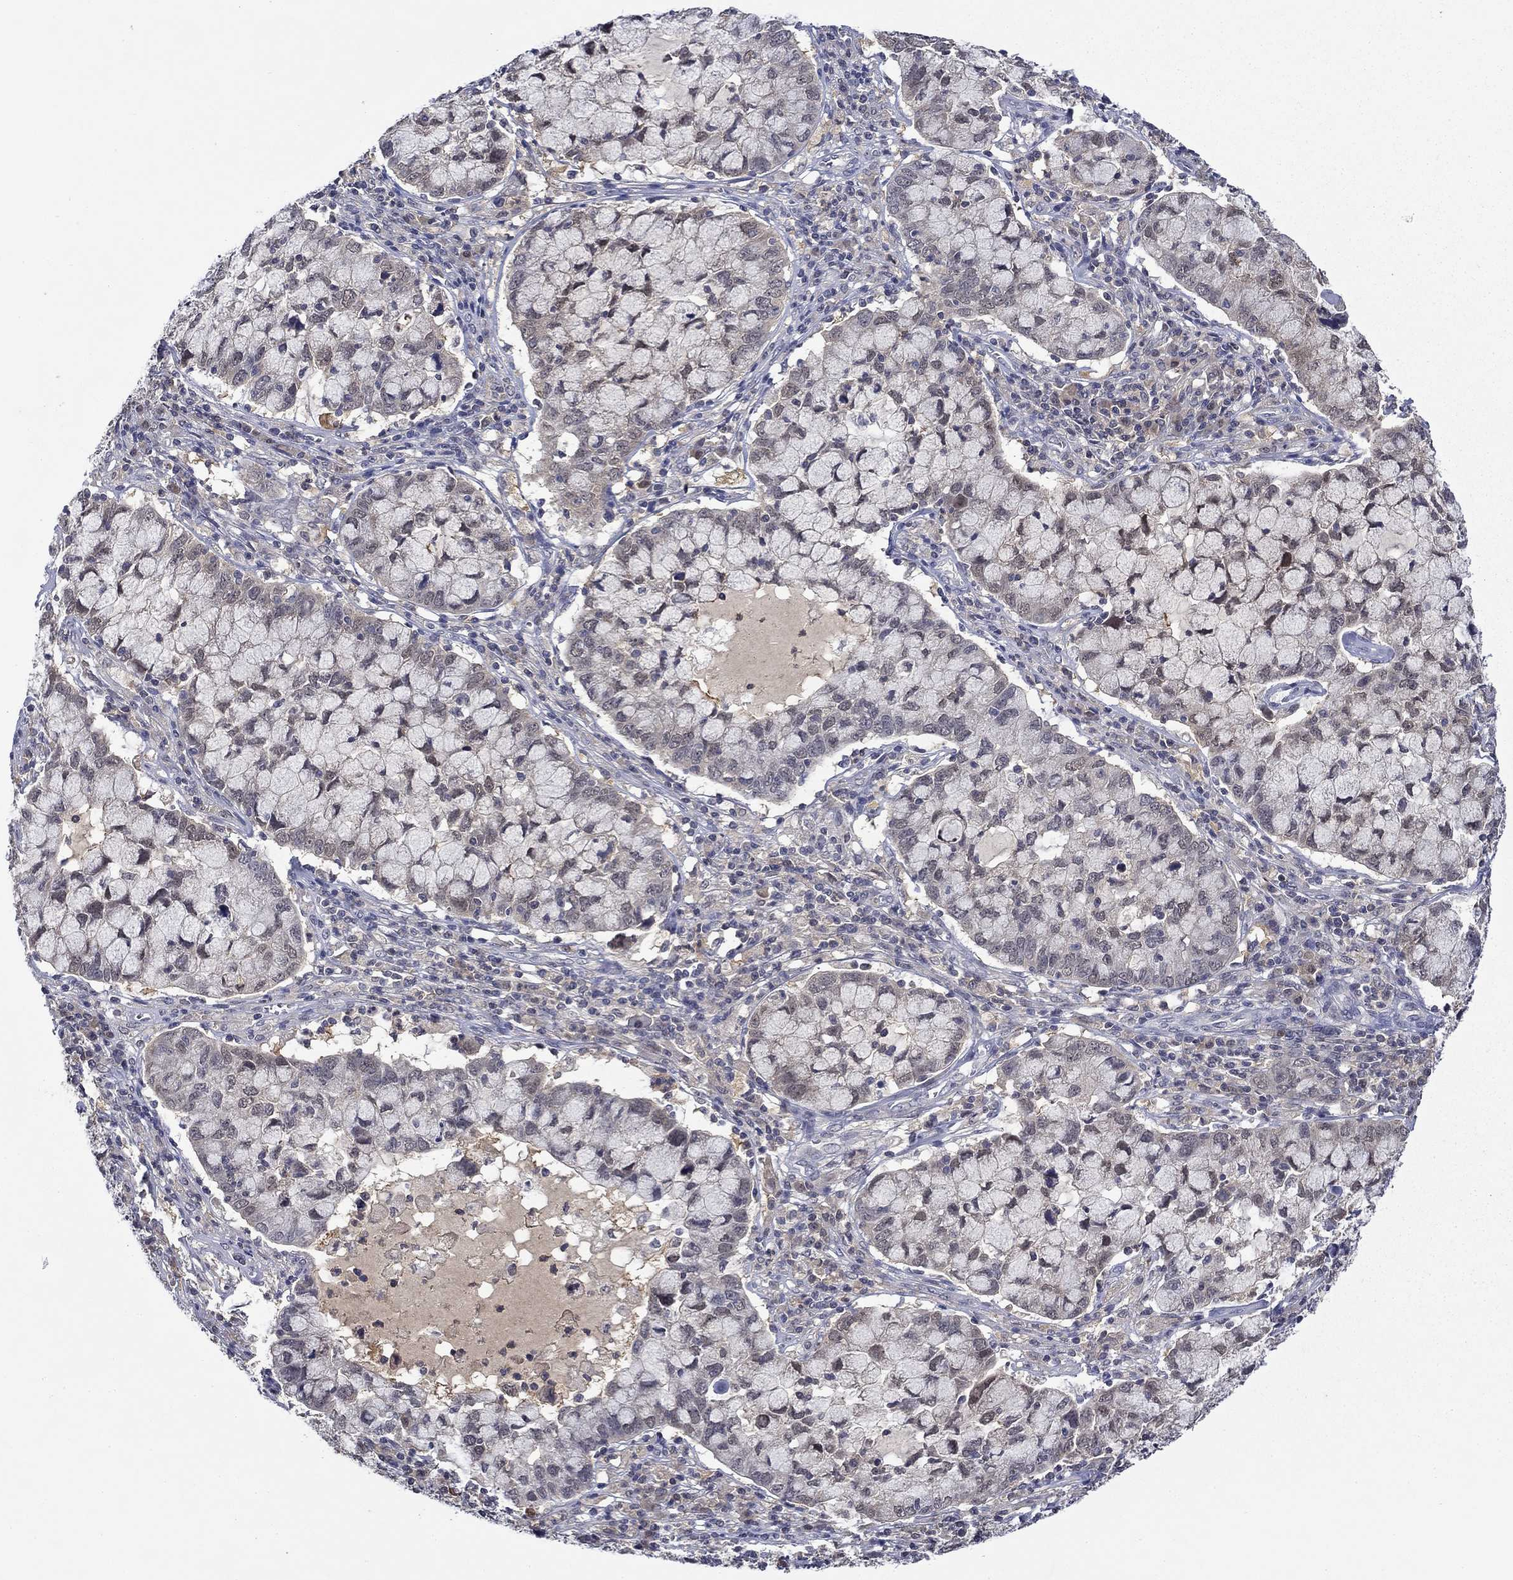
{"staining": {"intensity": "negative", "quantity": "none", "location": "none"}, "tissue": "cervical cancer", "cell_type": "Tumor cells", "image_type": "cancer", "snomed": [{"axis": "morphology", "description": "Adenocarcinoma, NOS"}, {"axis": "topography", "description": "Cervix"}], "caption": "The image exhibits no significant positivity in tumor cells of adenocarcinoma (cervical).", "gene": "DDTL", "patient": {"sex": "female", "age": 40}}